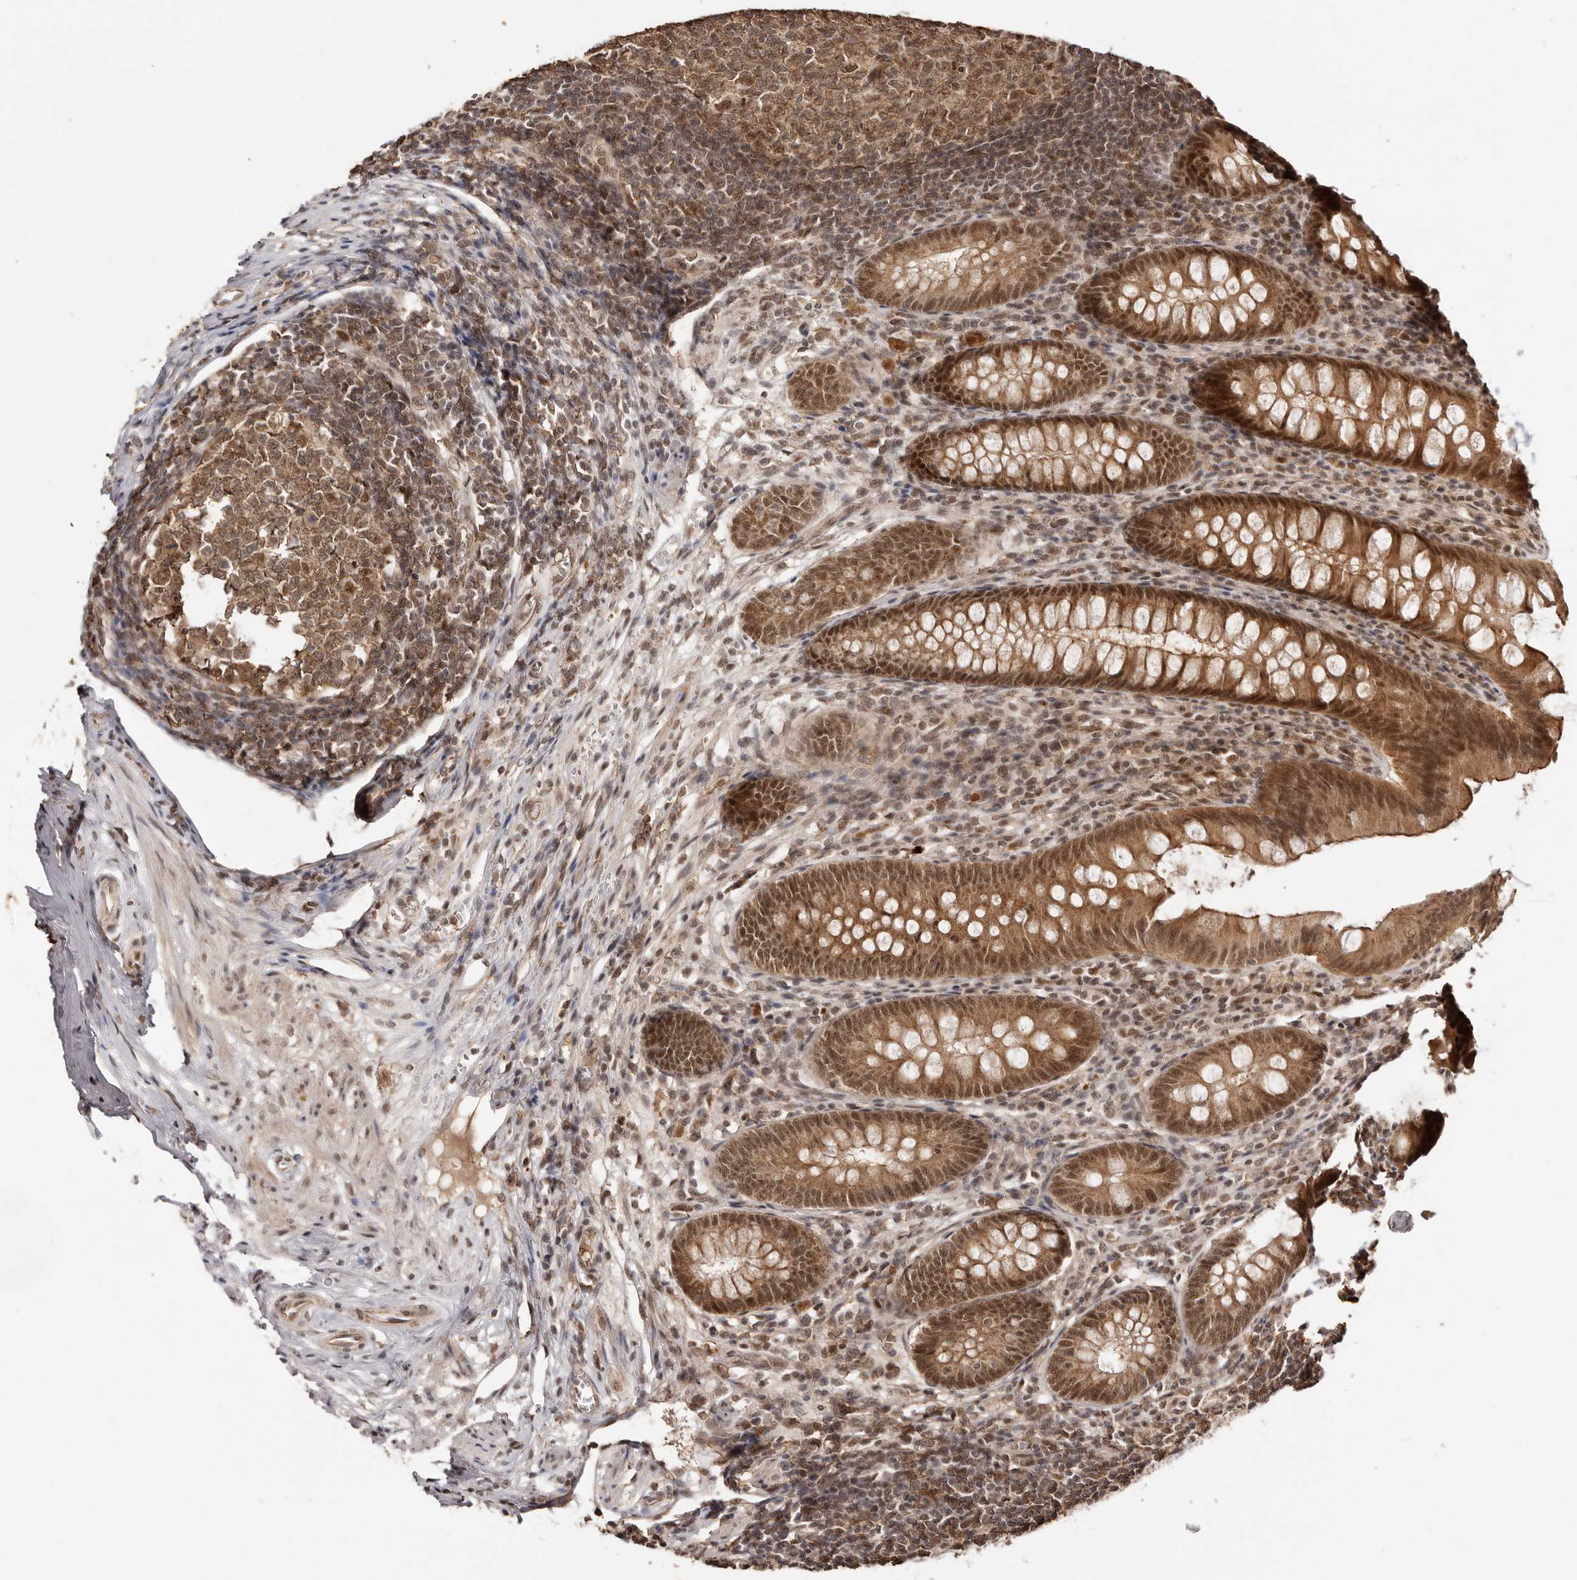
{"staining": {"intensity": "moderate", "quantity": ">75%", "location": "cytoplasmic/membranous,nuclear"}, "tissue": "appendix", "cell_type": "Glandular cells", "image_type": "normal", "snomed": [{"axis": "morphology", "description": "Normal tissue, NOS"}, {"axis": "topography", "description": "Appendix"}], "caption": "A photomicrograph of appendix stained for a protein demonstrates moderate cytoplasmic/membranous,nuclear brown staining in glandular cells. (DAB (3,3'-diaminobenzidine) IHC, brown staining for protein, blue staining for nuclei).", "gene": "MED8", "patient": {"sex": "male", "age": 56}}